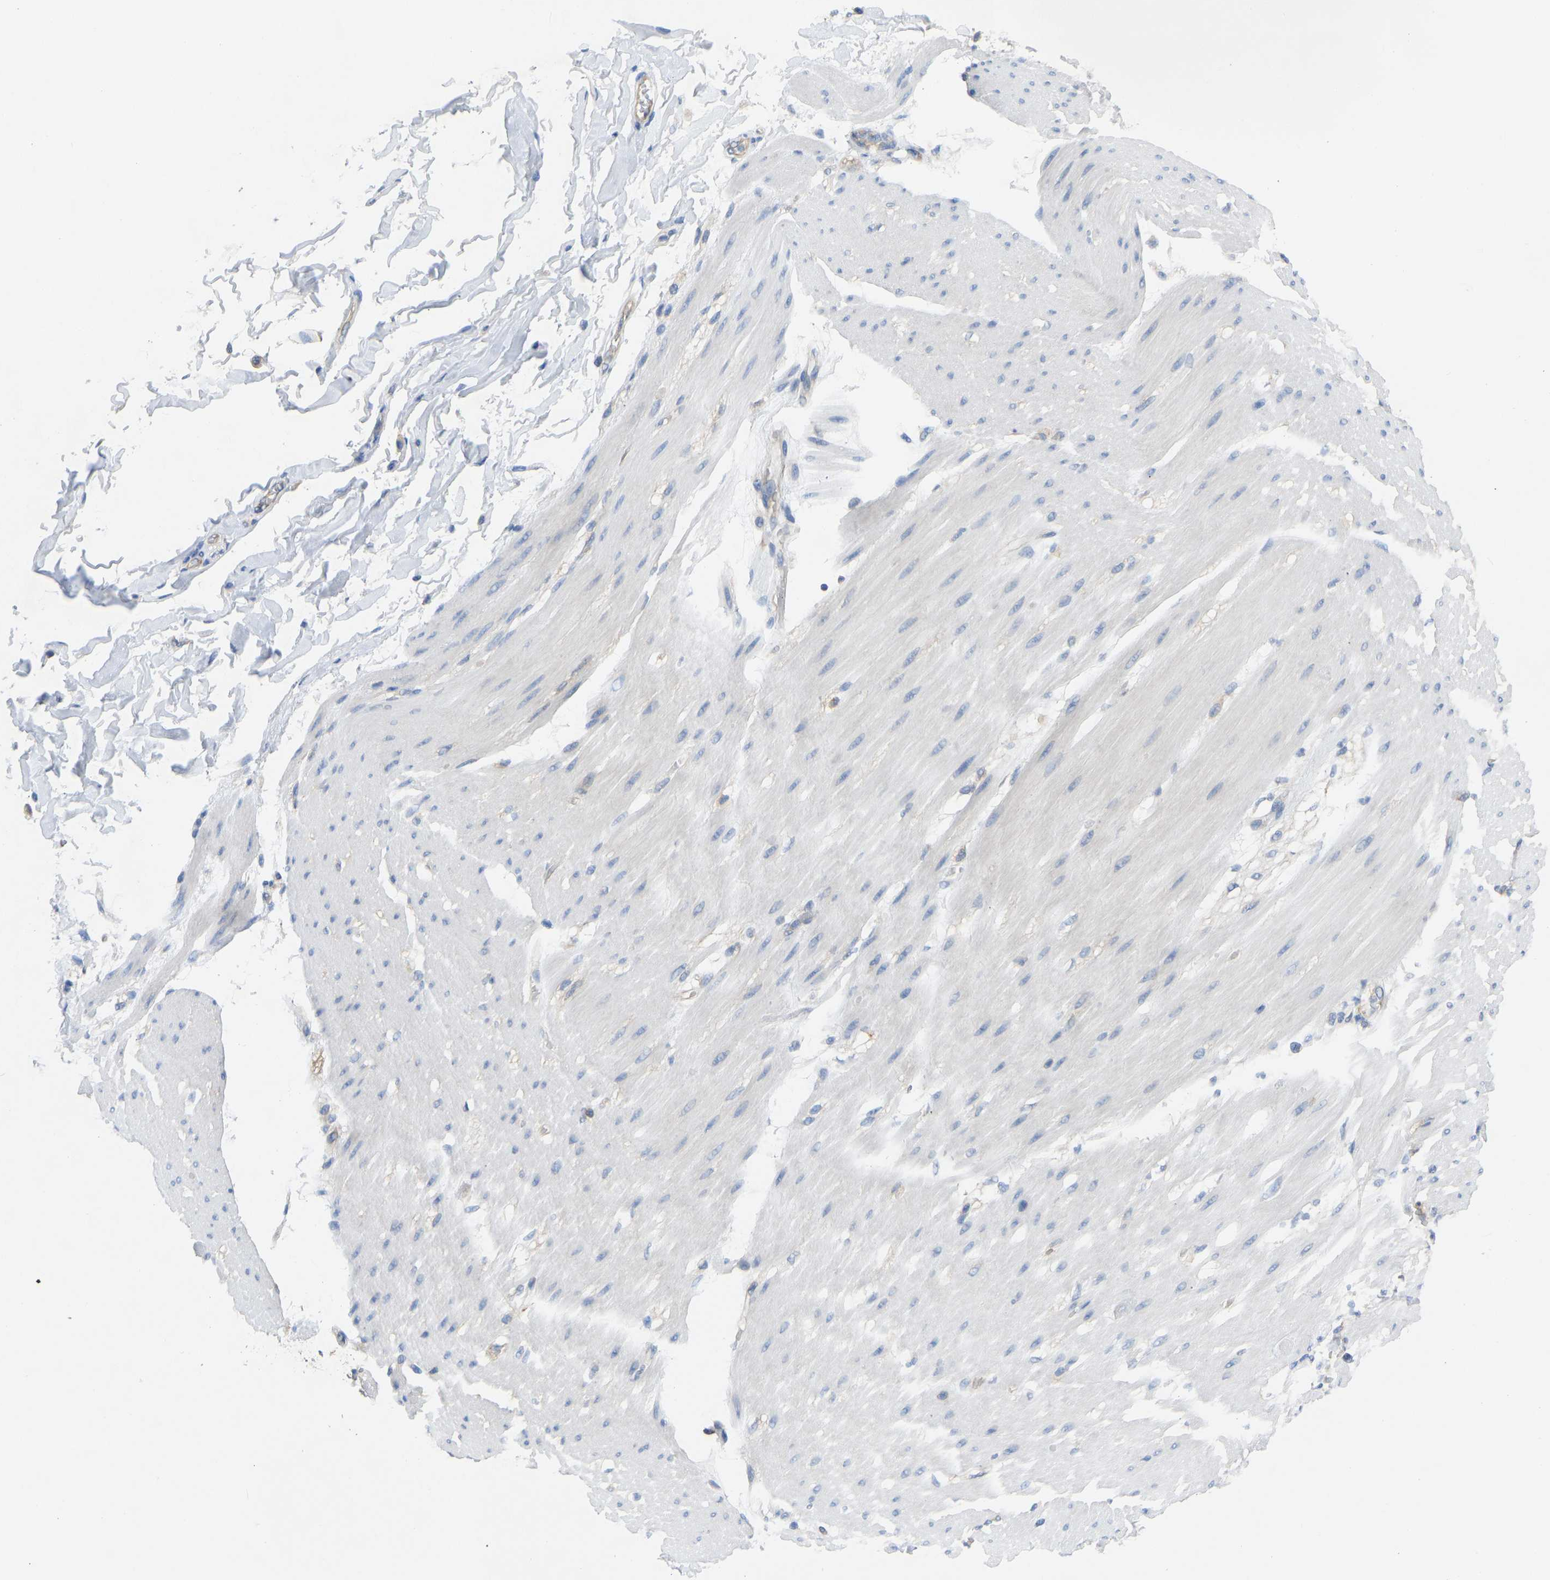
{"staining": {"intensity": "negative", "quantity": "none", "location": "none"}, "tissue": "adipose tissue", "cell_type": "Adipocytes", "image_type": "normal", "snomed": [{"axis": "morphology", "description": "Normal tissue, NOS"}, {"axis": "morphology", "description": "Adenocarcinoma, NOS"}, {"axis": "topography", "description": "Duodenum"}, {"axis": "topography", "description": "Peripheral nerve tissue"}], "caption": "IHC of unremarkable human adipose tissue exhibits no staining in adipocytes.", "gene": "PPP3CA", "patient": {"sex": "female", "age": 60}}